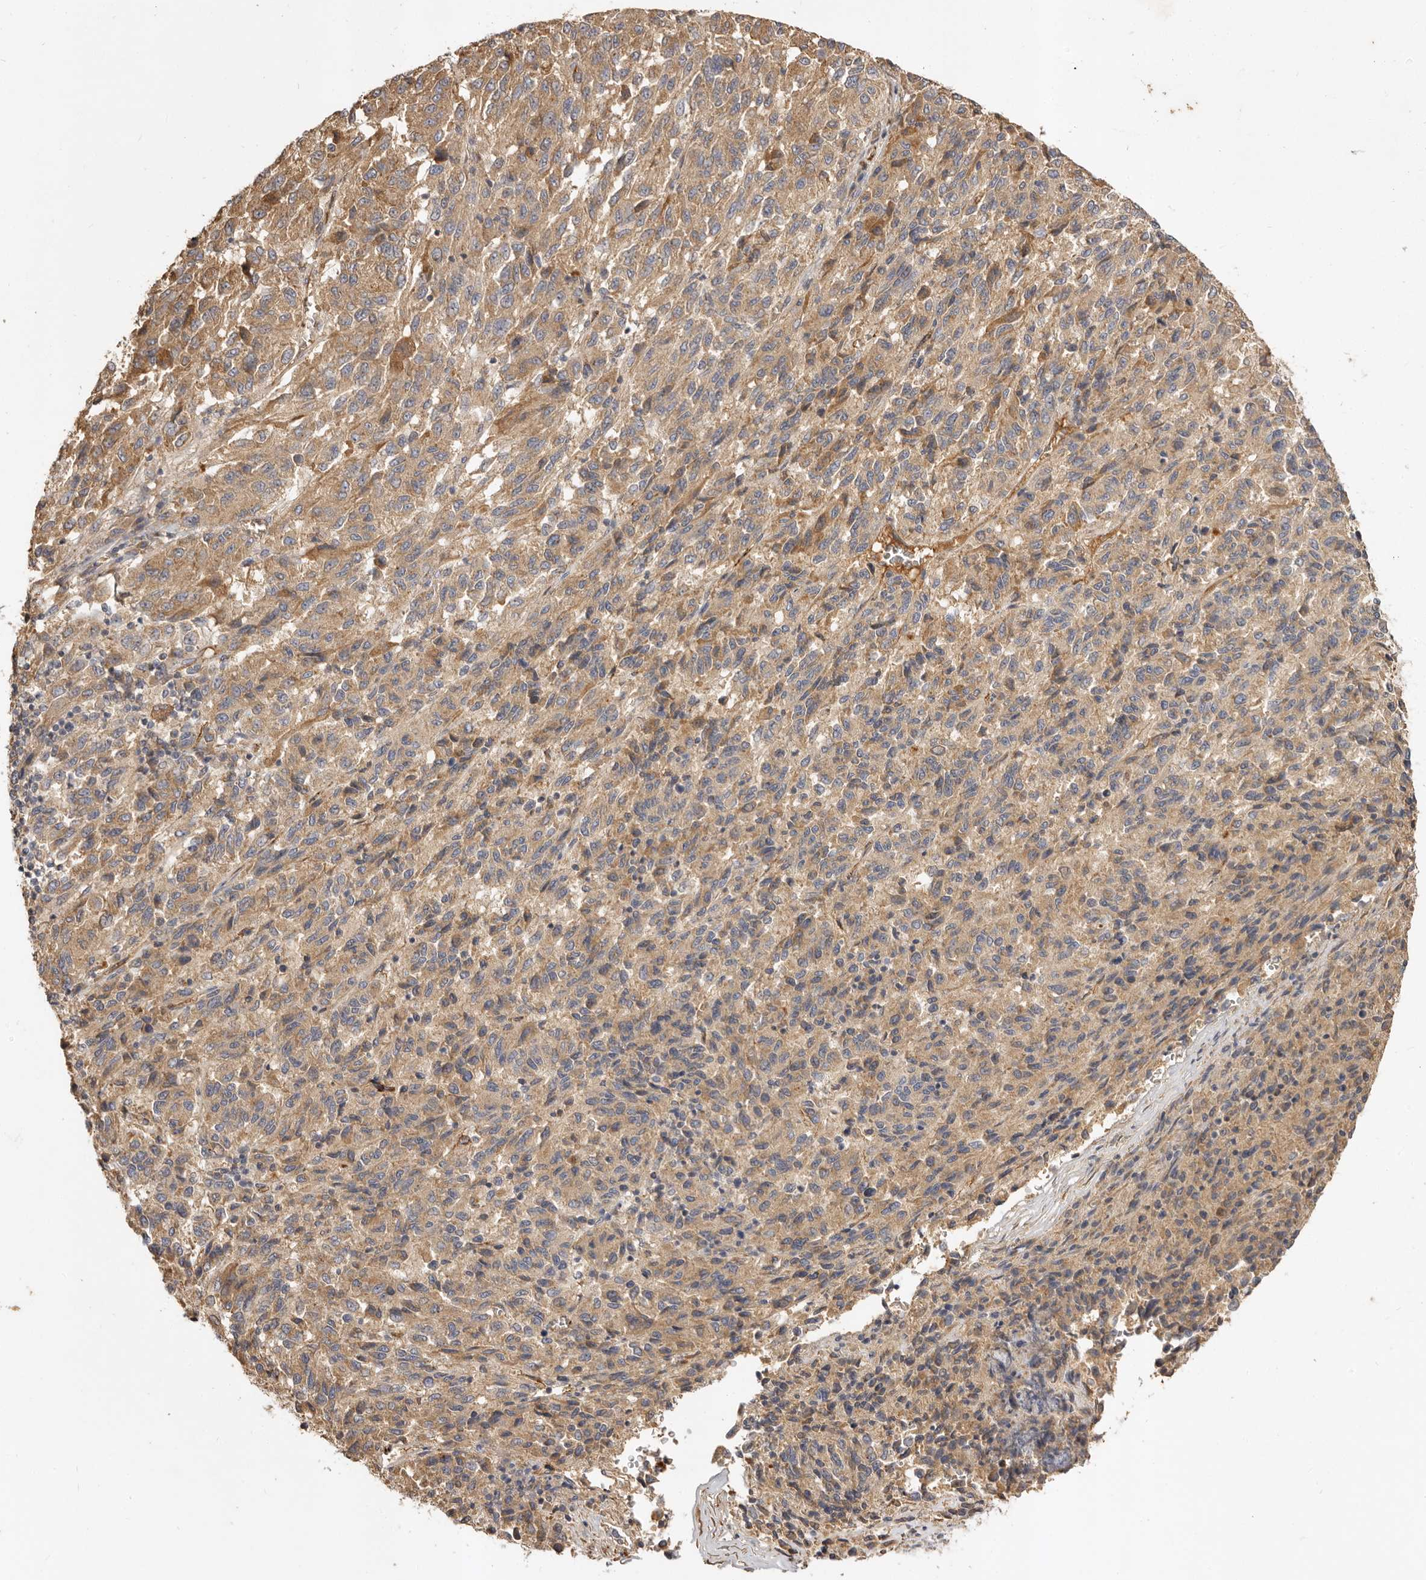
{"staining": {"intensity": "moderate", "quantity": ">75%", "location": "cytoplasmic/membranous"}, "tissue": "melanoma", "cell_type": "Tumor cells", "image_type": "cancer", "snomed": [{"axis": "morphology", "description": "Malignant melanoma, Metastatic site"}, {"axis": "topography", "description": "Lung"}], "caption": "Melanoma stained for a protein (brown) reveals moderate cytoplasmic/membranous positive expression in approximately >75% of tumor cells.", "gene": "ADAMTS9", "patient": {"sex": "male", "age": 64}}